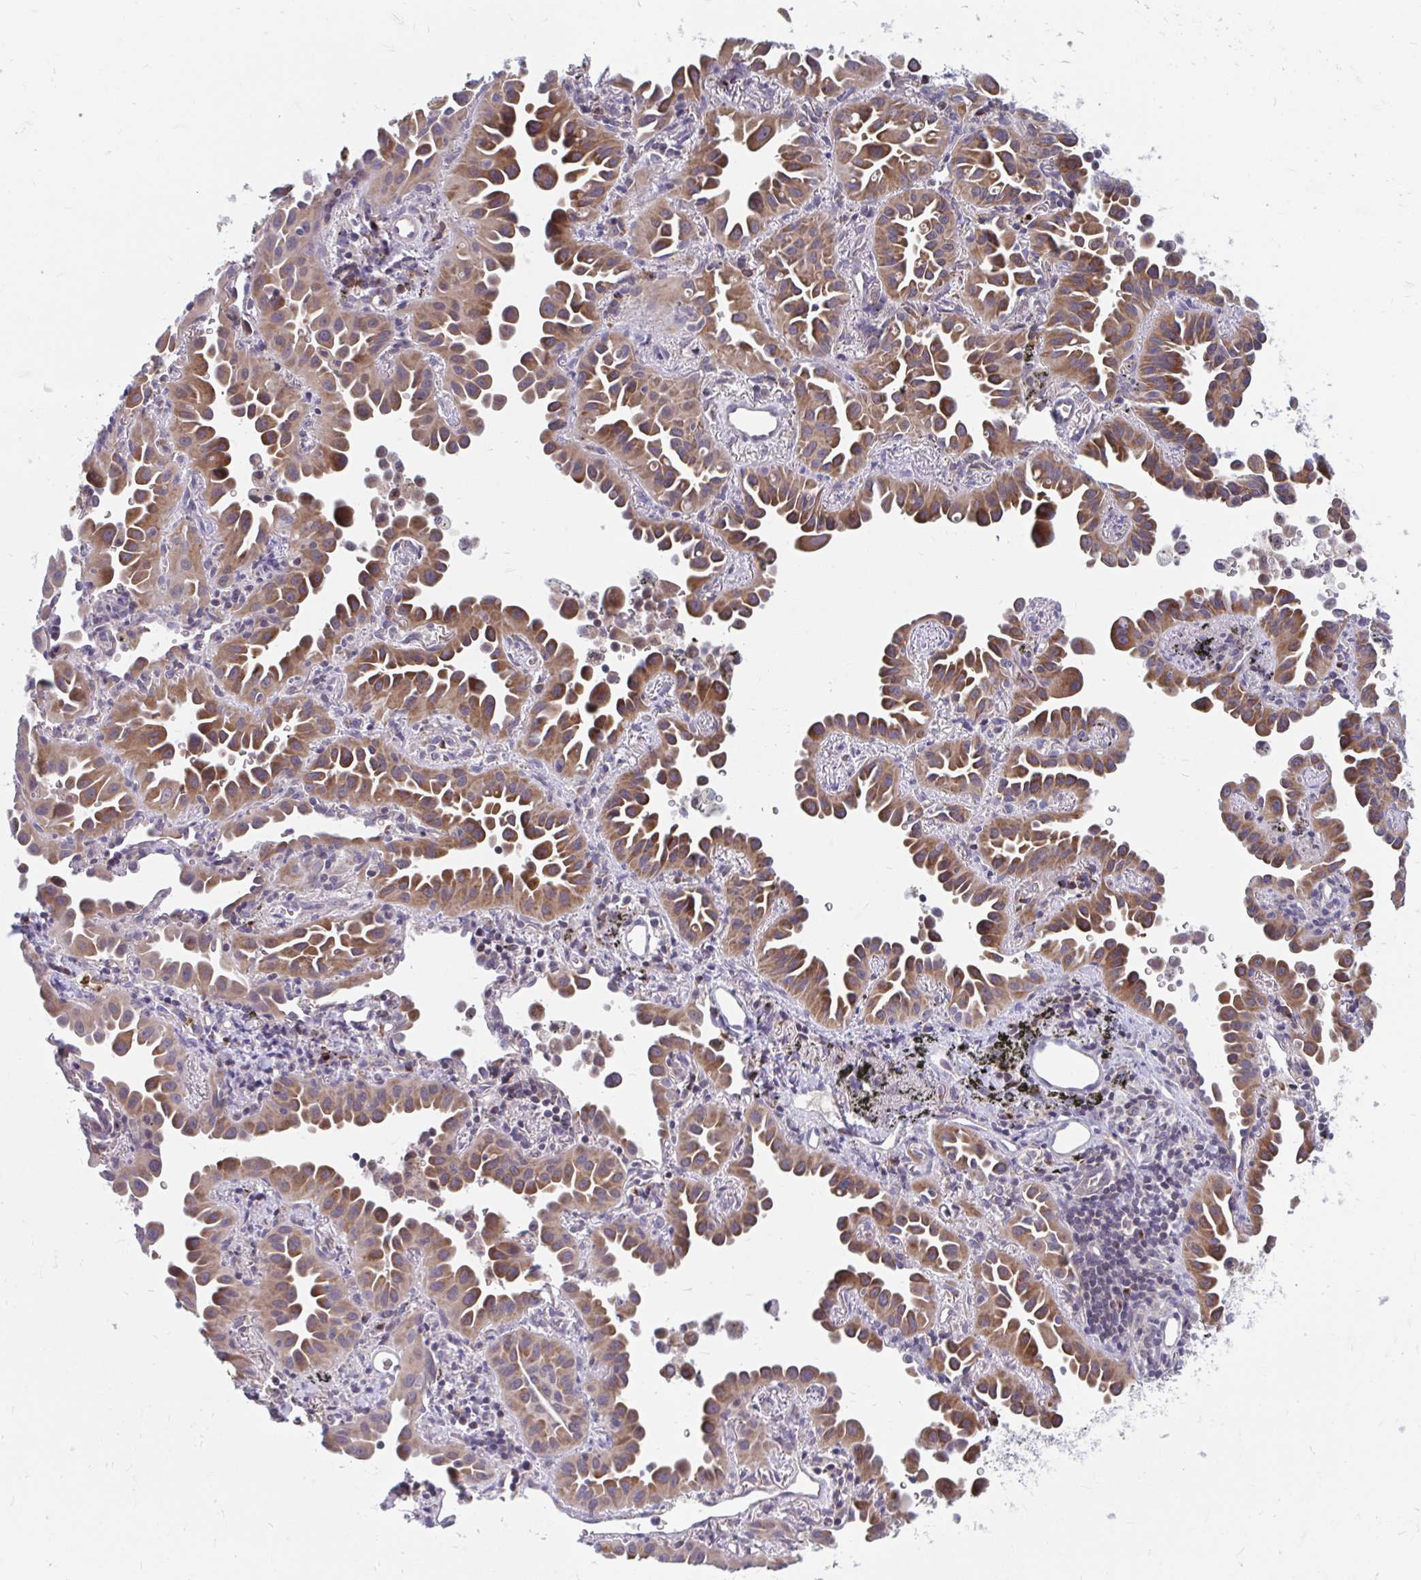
{"staining": {"intensity": "moderate", "quantity": ">75%", "location": "cytoplasmic/membranous"}, "tissue": "lung cancer", "cell_type": "Tumor cells", "image_type": "cancer", "snomed": [{"axis": "morphology", "description": "Adenocarcinoma, NOS"}, {"axis": "topography", "description": "Lung"}], "caption": "Human lung adenocarcinoma stained with a protein marker demonstrates moderate staining in tumor cells.", "gene": "PABIR3", "patient": {"sex": "male", "age": 68}}